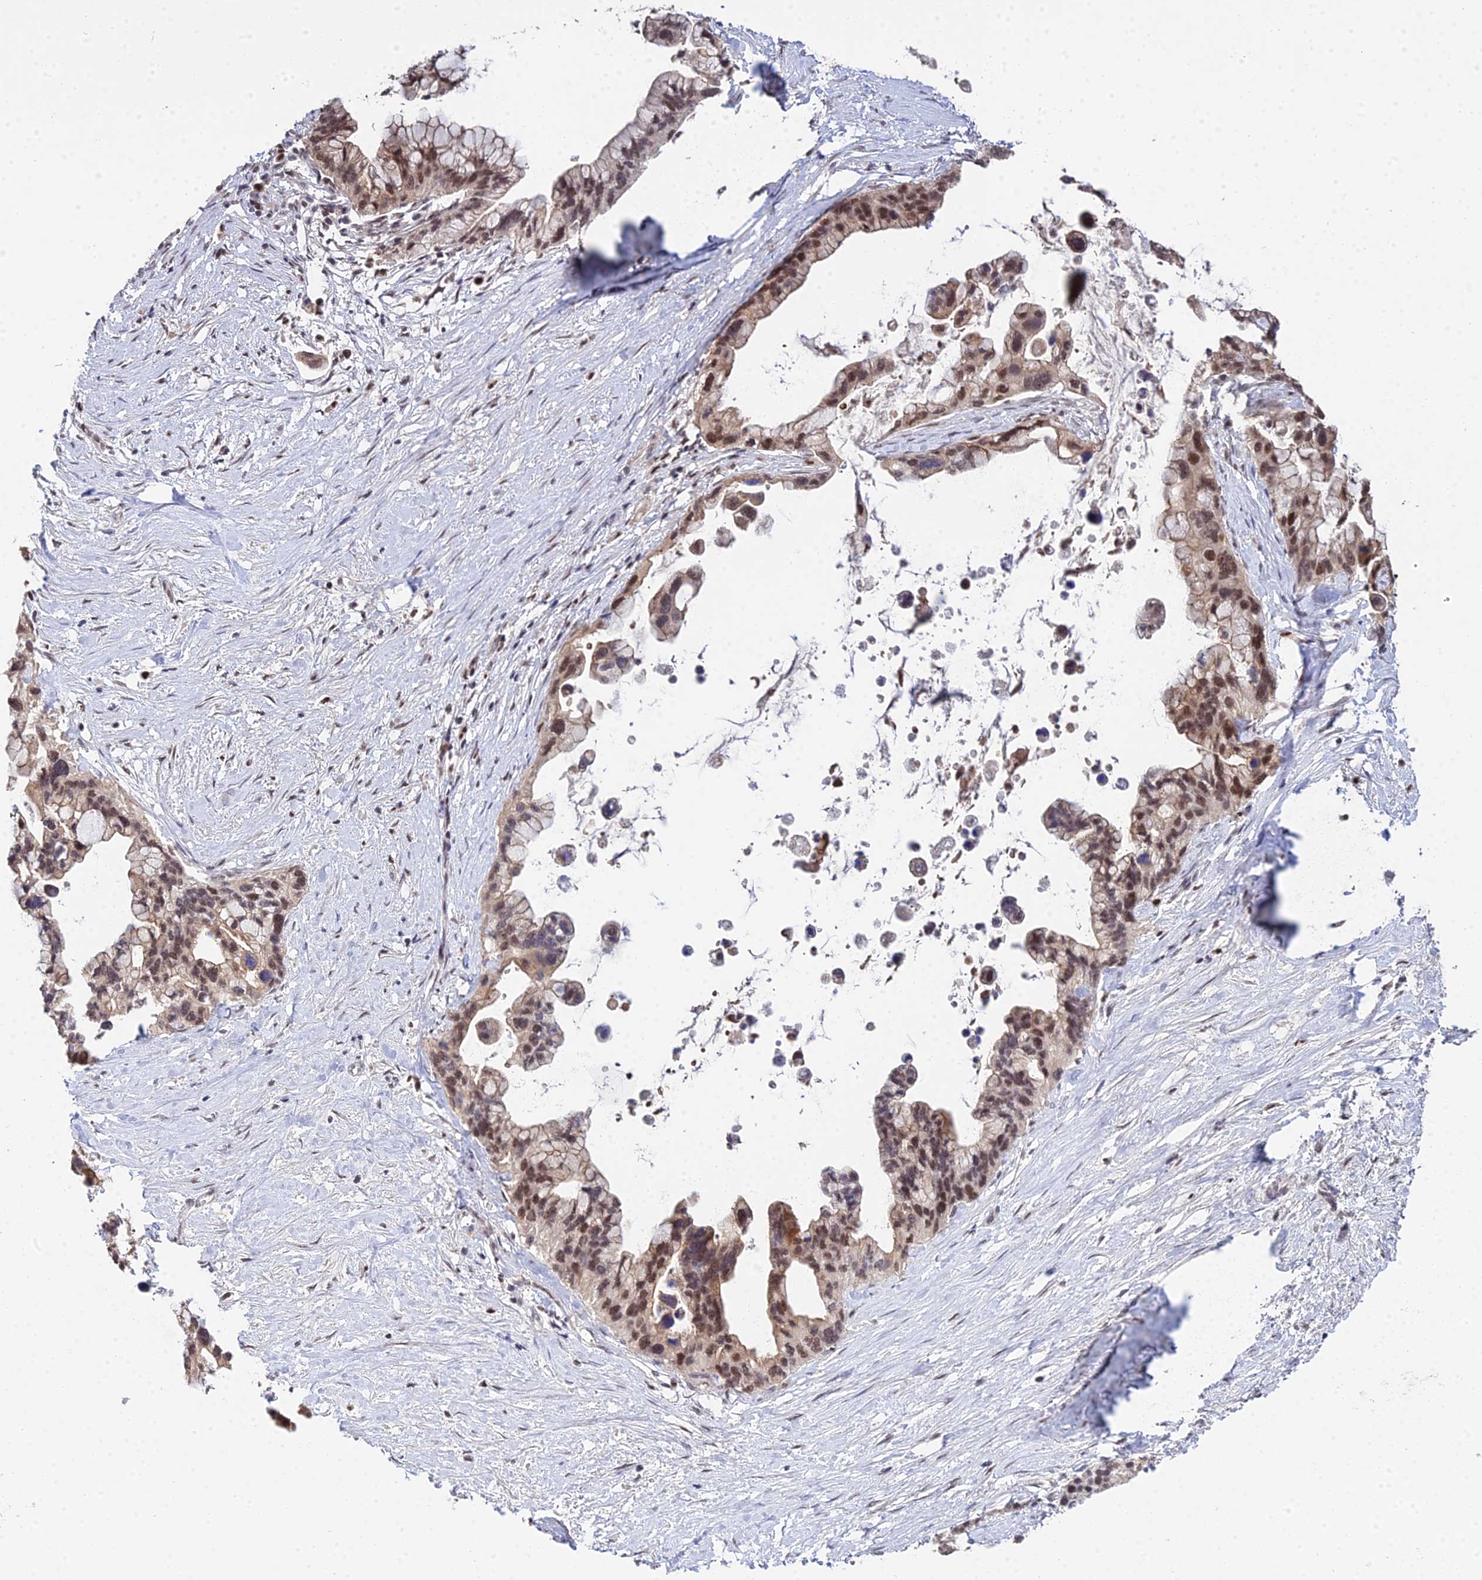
{"staining": {"intensity": "moderate", "quantity": ">75%", "location": "cytoplasmic/membranous,nuclear"}, "tissue": "pancreatic cancer", "cell_type": "Tumor cells", "image_type": "cancer", "snomed": [{"axis": "morphology", "description": "Adenocarcinoma, NOS"}, {"axis": "topography", "description": "Pancreas"}], "caption": "Adenocarcinoma (pancreatic) tissue reveals moderate cytoplasmic/membranous and nuclear expression in about >75% of tumor cells", "gene": "ERCC5", "patient": {"sex": "female", "age": 83}}